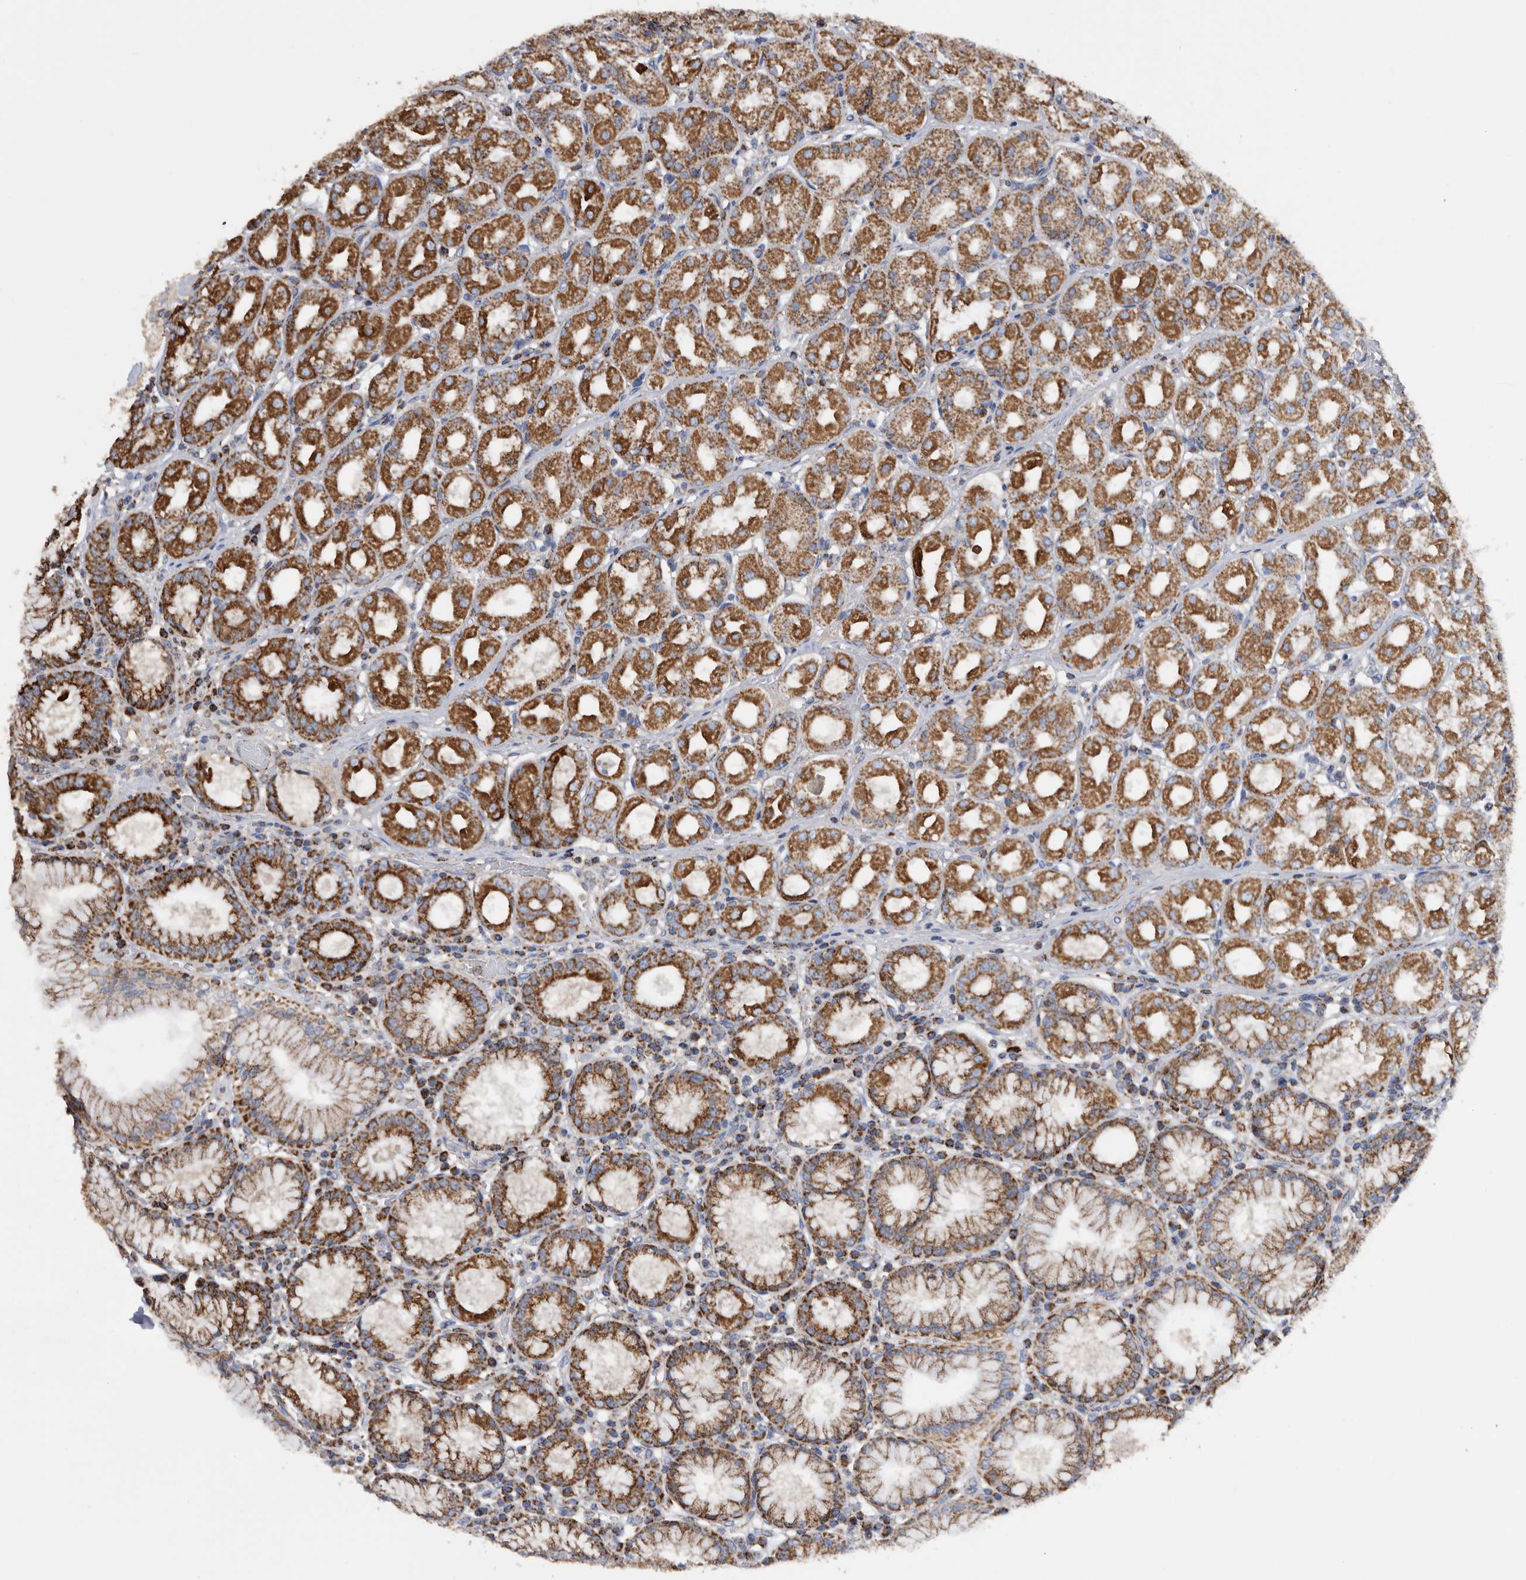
{"staining": {"intensity": "strong", "quantity": ">75%", "location": "cytoplasmic/membranous"}, "tissue": "stomach", "cell_type": "Glandular cells", "image_type": "normal", "snomed": [{"axis": "morphology", "description": "Normal tissue, NOS"}, {"axis": "topography", "description": "Stomach"}, {"axis": "topography", "description": "Stomach, lower"}], "caption": "DAB (3,3'-diaminobenzidine) immunohistochemical staining of normal stomach displays strong cytoplasmic/membranous protein expression in about >75% of glandular cells.", "gene": "WFDC1", "patient": {"sex": "female", "age": 56}}